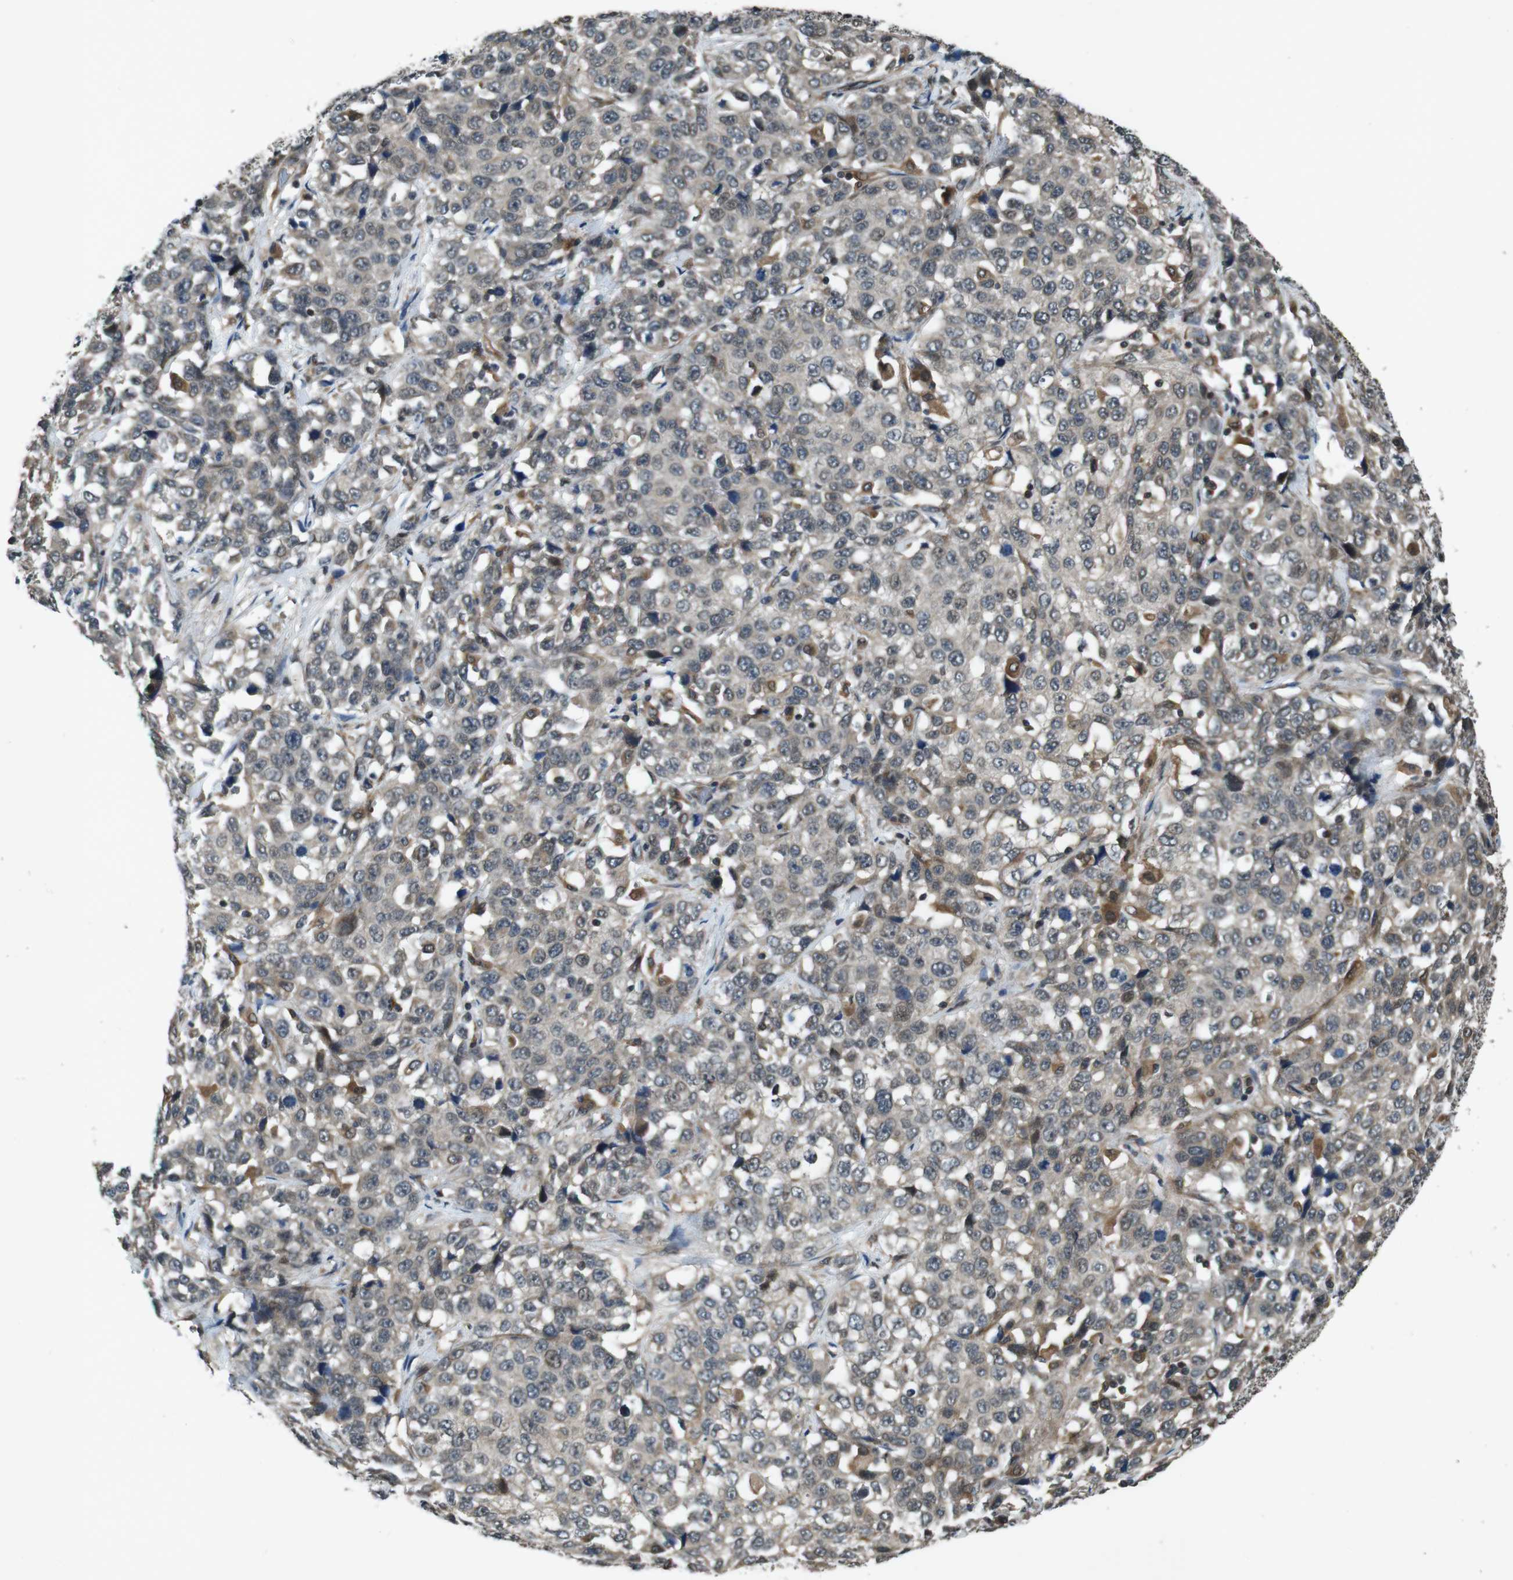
{"staining": {"intensity": "weak", "quantity": ">75%", "location": "cytoplasmic/membranous"}, "tissue": "stomach cancer", "cell_type": "Tumor cells", "image_type": "cancer", "snomed": [{"axis": "morphology", "description": "Normal tissue, NOS"}, {"axis": "morphology", "description": "Adenocarcinoma, NOS"}, {"axis": "topography", "description": "Stomach"}], "caption": "Immunohistochemical staining of human stomach cancer demonstrates low levels of weak cytoplasmic/membranous protein staining in about >75% of tumor cells. The protein is shown in brown color, while the nuclei are stained blue.", "gene": "SOCS1", "patient": {"sex": "male", "age": 48}}